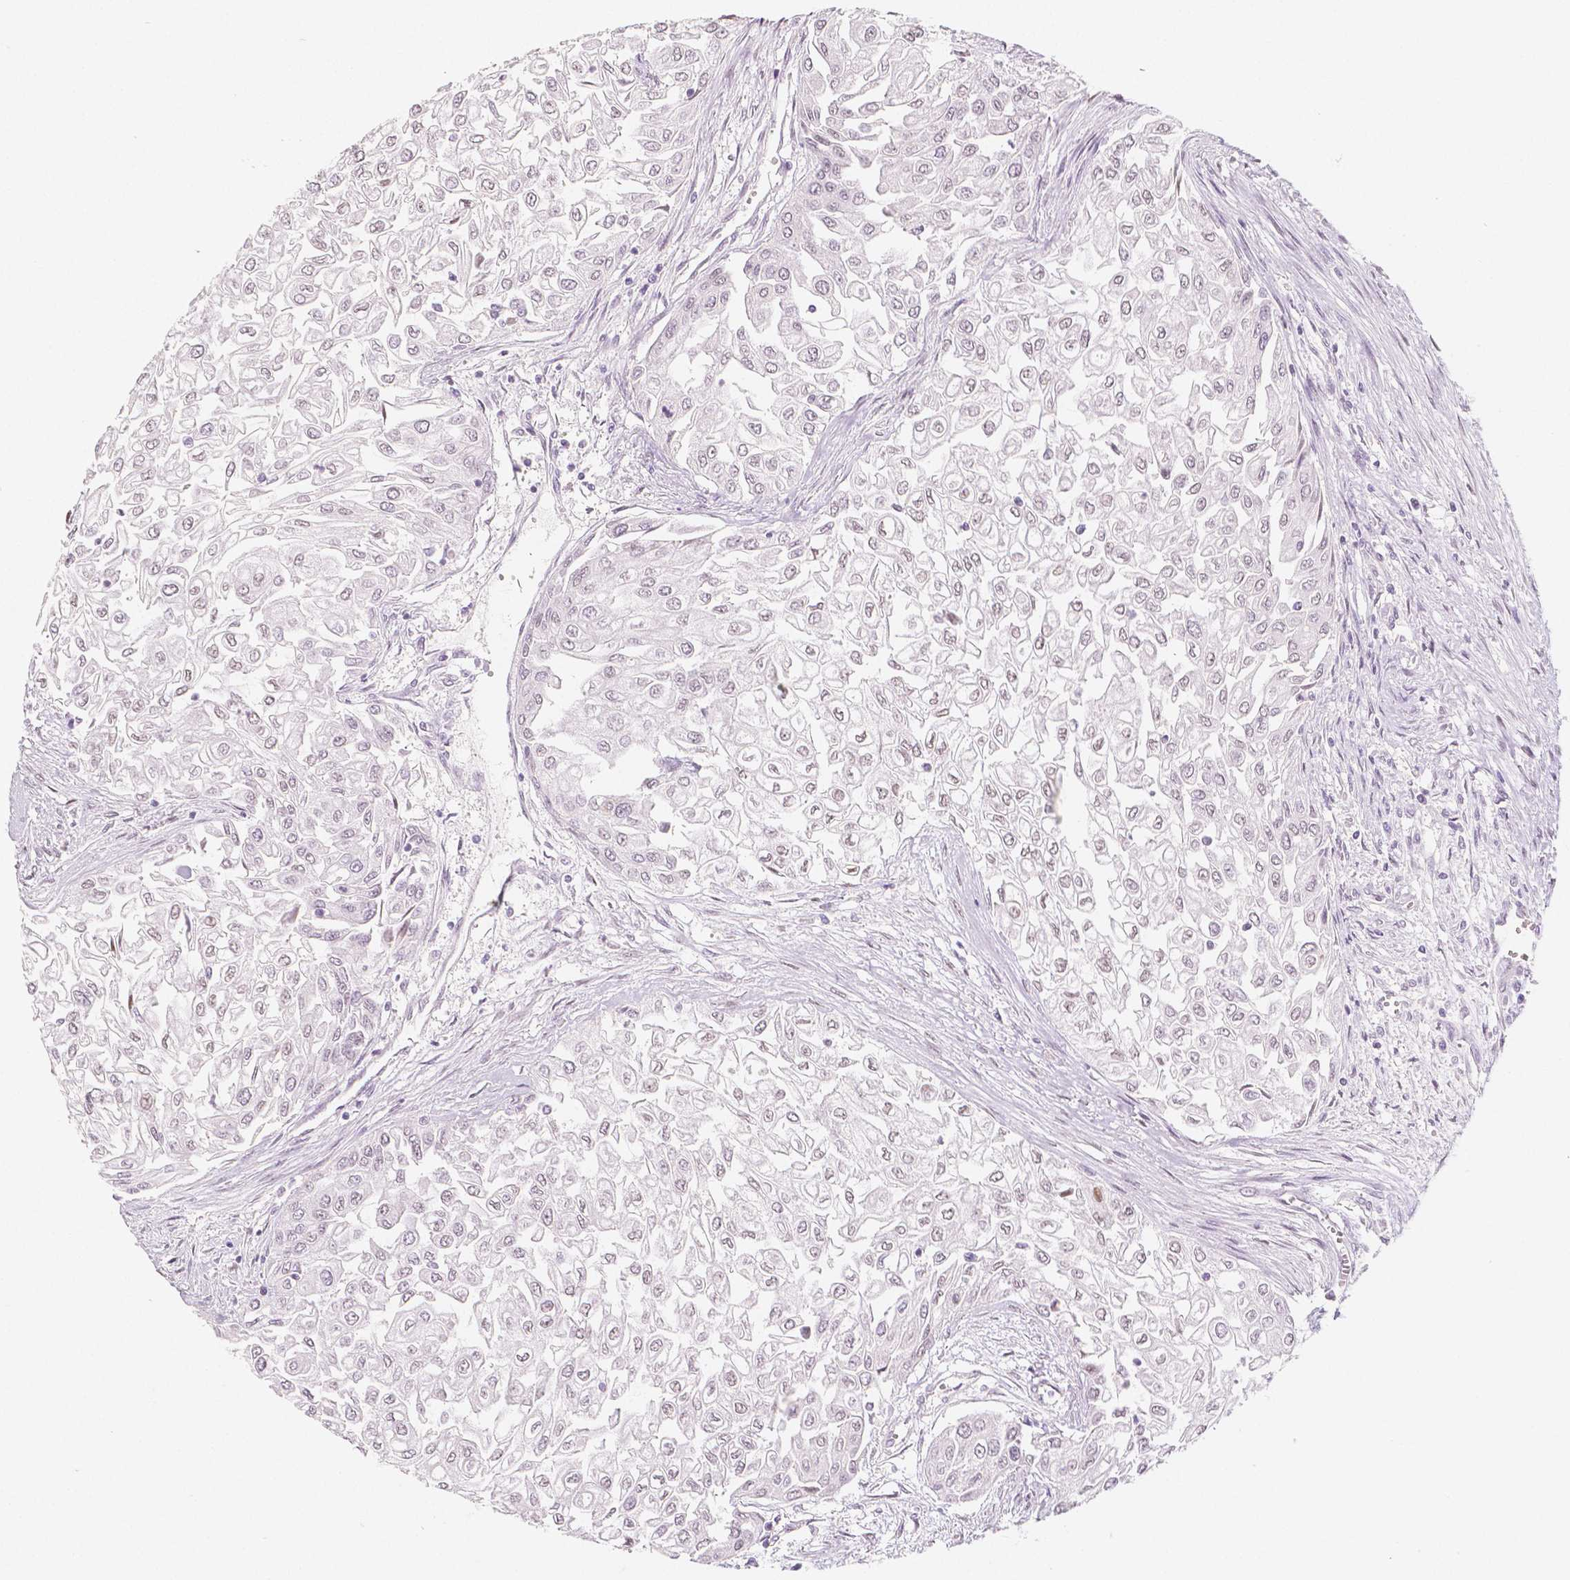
{"staining": {"intensity": "negative", "quantity": "none", "location": "none"}, "tissue": "urothelial cancer", "cell_type": "Tumor cells", "image_type": "cancer", "snomed": [{"axis": "morphology", "description": "Urothelial carcinoma, High grade"}, {"axis": "topography", "description": "Urinary bladder"}], "caption": "Immunohistochemistry (IHC) image of neoplastic tissue: urothelial cancer stained with DAB (3,3'-diaminobenzidine) displays no significant protein positivity in tumor cells.", "gene": "KDM5B", "patient": {"sex": "male", "age": 62}}